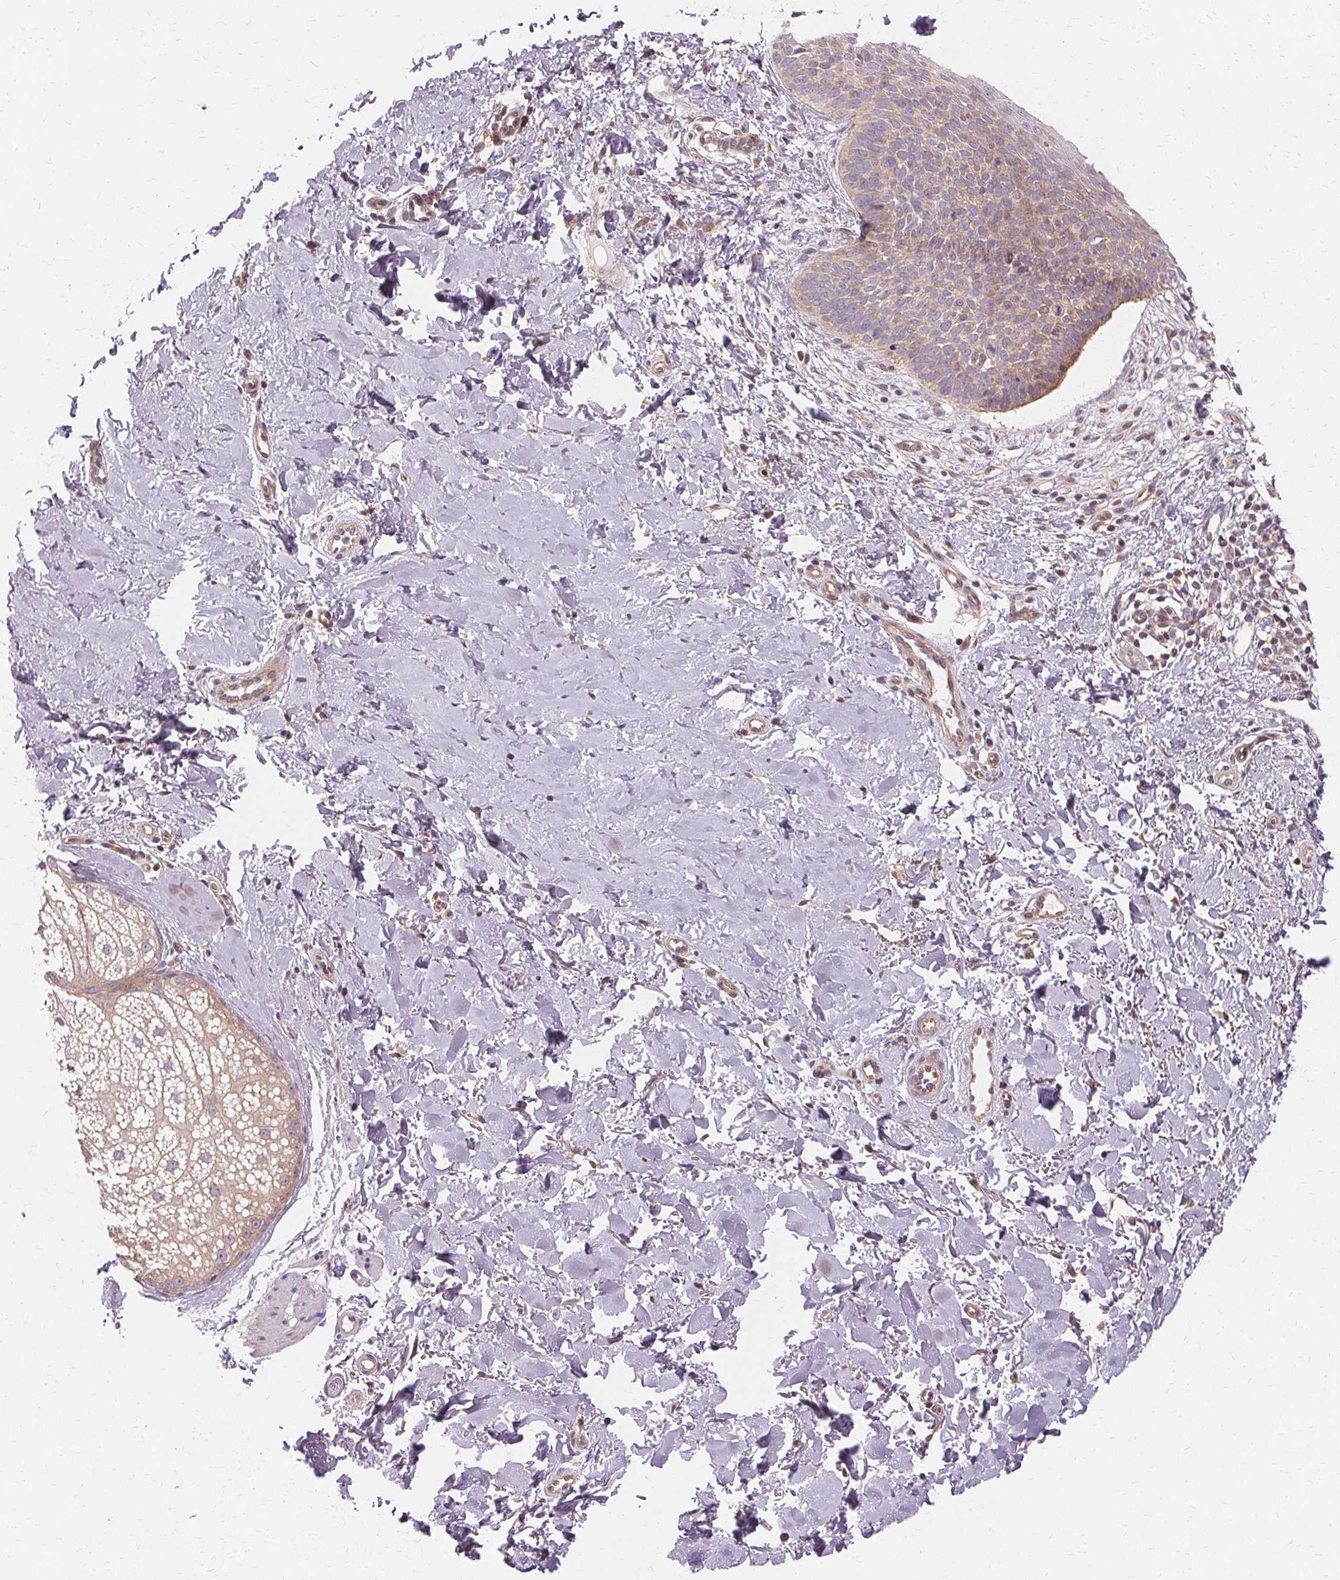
{"staining": {"intensity": "weak", "quantity": "25%-75%", "location": "cytoplasmic/membranous"}, "tissue": "skin cancer", "cell_type": "Tumor cells", "image_type": "cancer", "snomed": [{"axis": "morphology", "description": "Basal cell carcinoma"}, {"axis": "topography", "description": "Skin"}], "caption": "Immunohistochemistry (IHC) photomicrograph of neoplastic tissue: human skin basal cell carcinoma stained using immunohistochemistry (IHC) shows low levels of weak protein expression localized specifically in the cytoplasmic/membranous of tumor cells, appearing as a cytoplasmic/membranous brown color.", "gene": "USP8", "patient": {"sex": "male", "age": 57}}